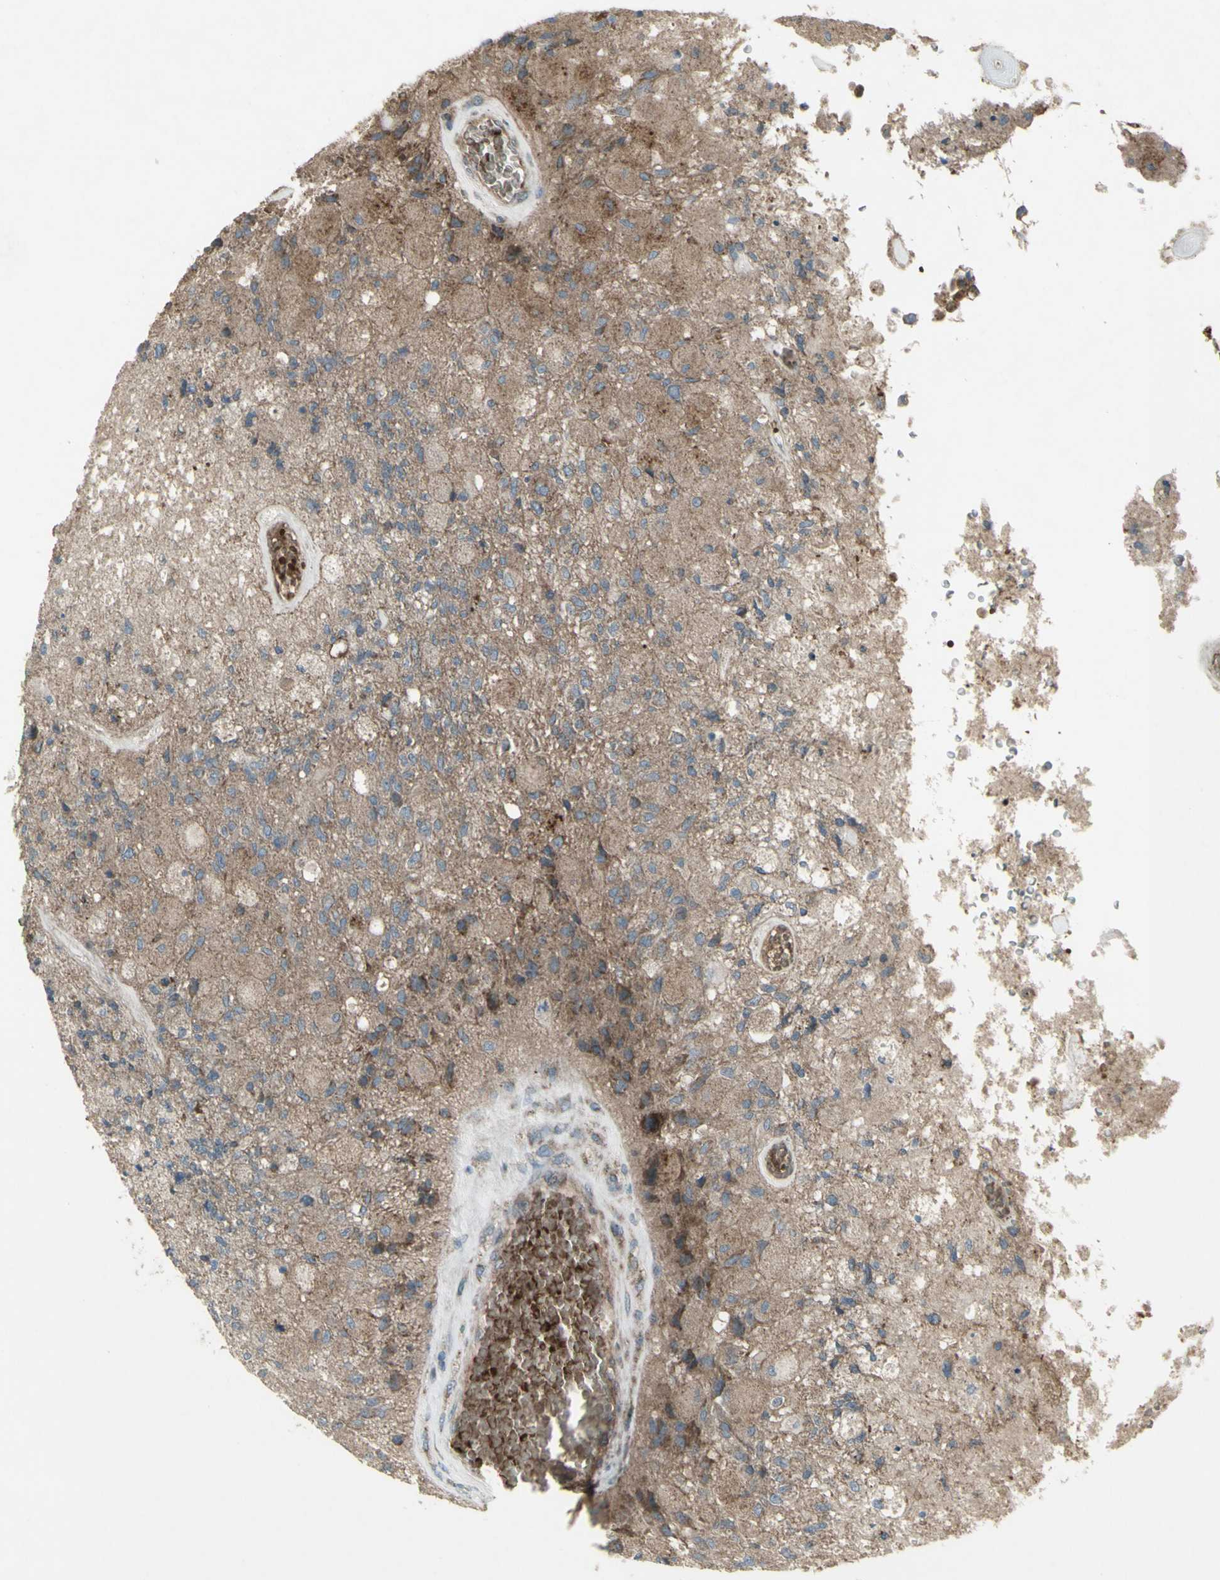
{"staining": {"intensity": "weak", "quantity": ">75%", "location": "cytoplasmic/membranous"}, "tissue": "glioma", "cell_type": "Tumor cells", "image_type": "cancer", "snomed": [{"axis": "morphology", "description": "Normal tissue, NOS"}, {"axis": "morphology", "description": "Glioma, malignant, High grade"}, {"axis": "topography", "description": "Cerebral cortex"}], "caption": "Glioma stained for a protein (brown) reveals weak cytoplasmic/membranous positive staining in about >75% of tumor cells.", "gene": "SHC1", "patient": {"sex": "male", "age": 77}}